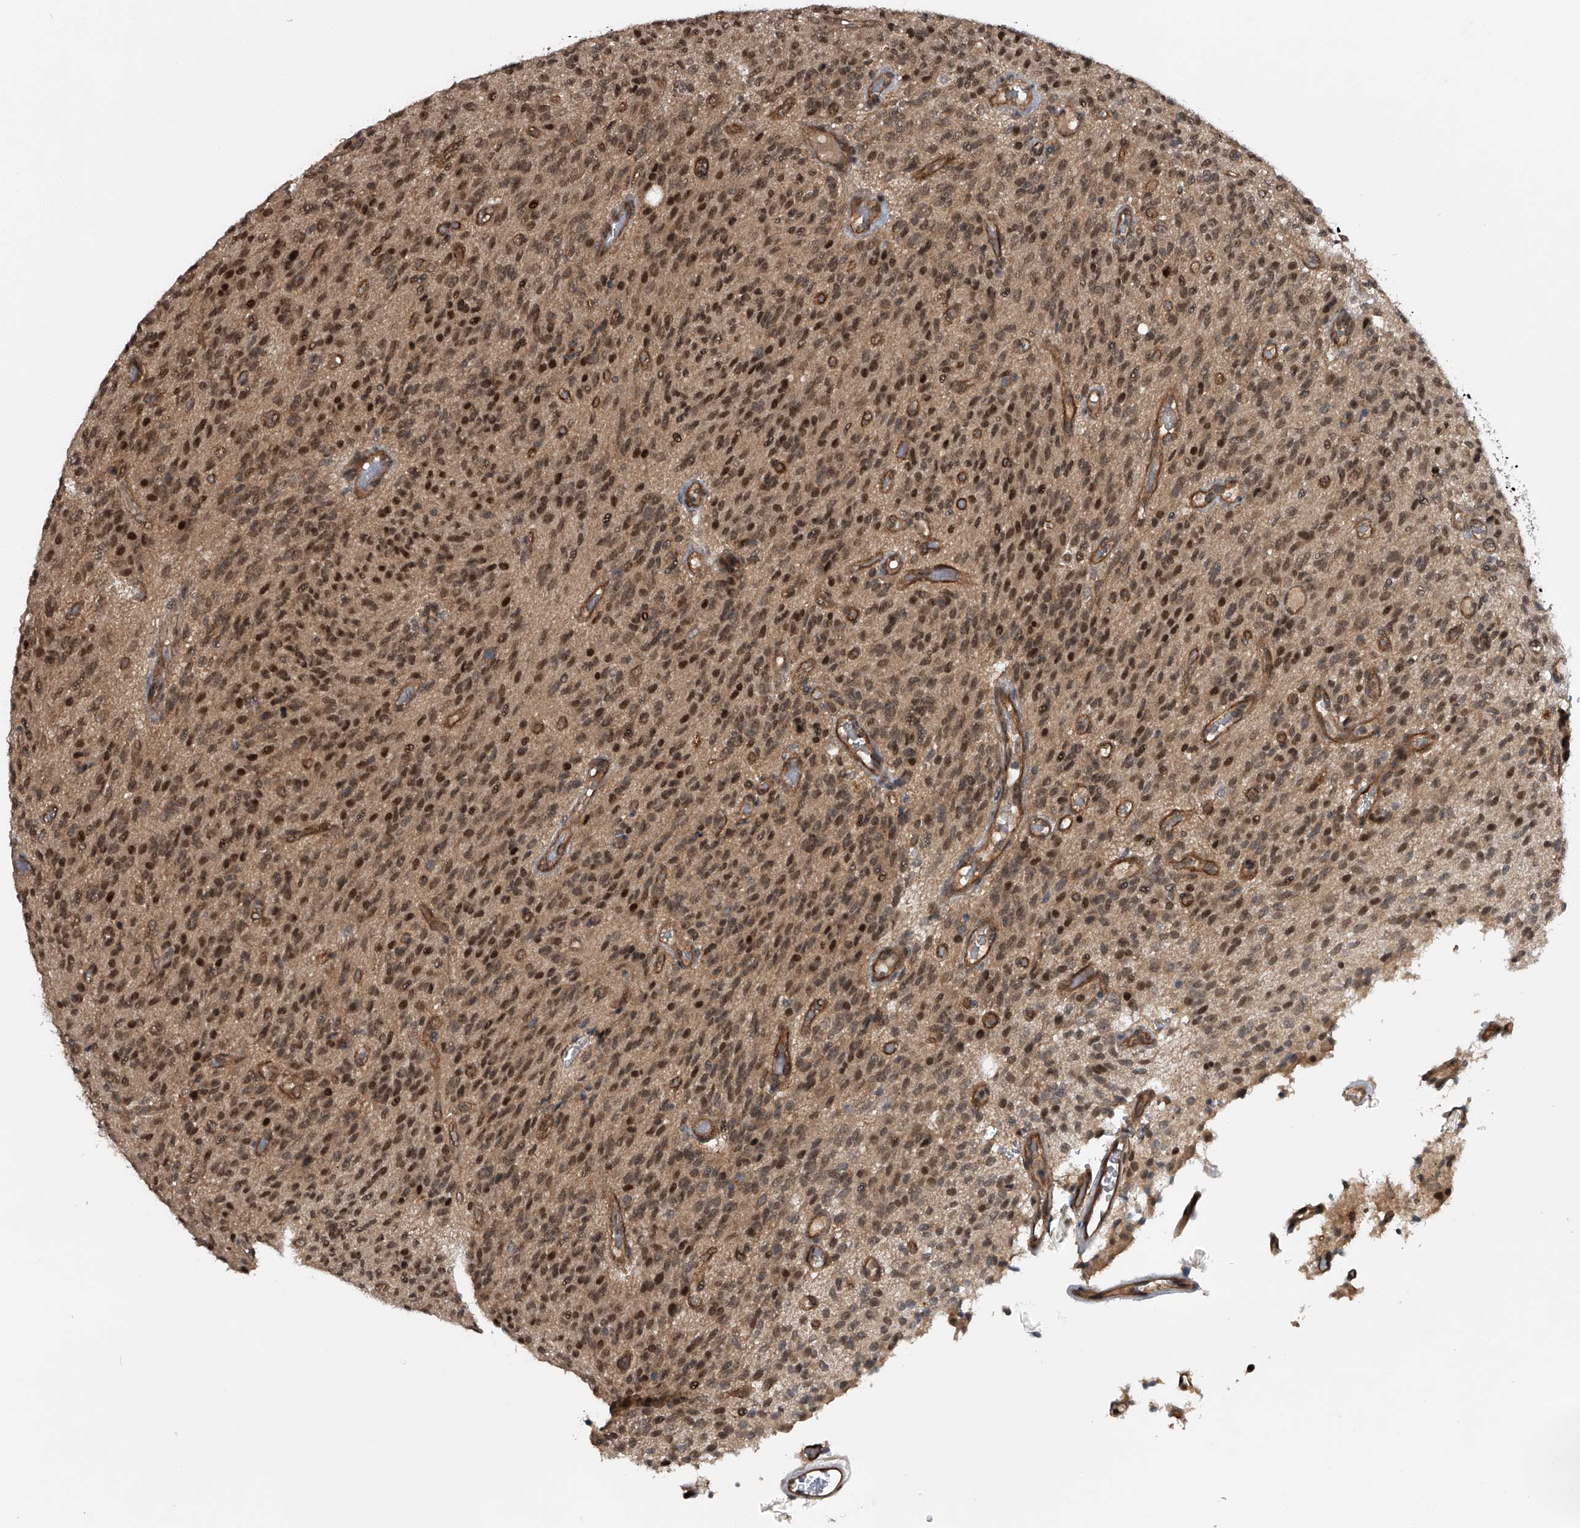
{"staining": {"intensity": "moderate", "quantity": ">75%", "location": "nuclear"}, "tissue": "glioma", "cell_type": "Tumor cells", "image_type": "cancer", "snomed": [{"axis": "morphology", "description": "Glioma, malignant, High grade"}, {"axis": "topography", "description": "Brain"}], "caption": "A photomicrograph of human malignant glioma (high-grade) stained for a protein exhibits moderate nuclear brown staining in tumor cells.", "gene": "SLC12A8", "patient": {"sex": "male", "age": 34}}